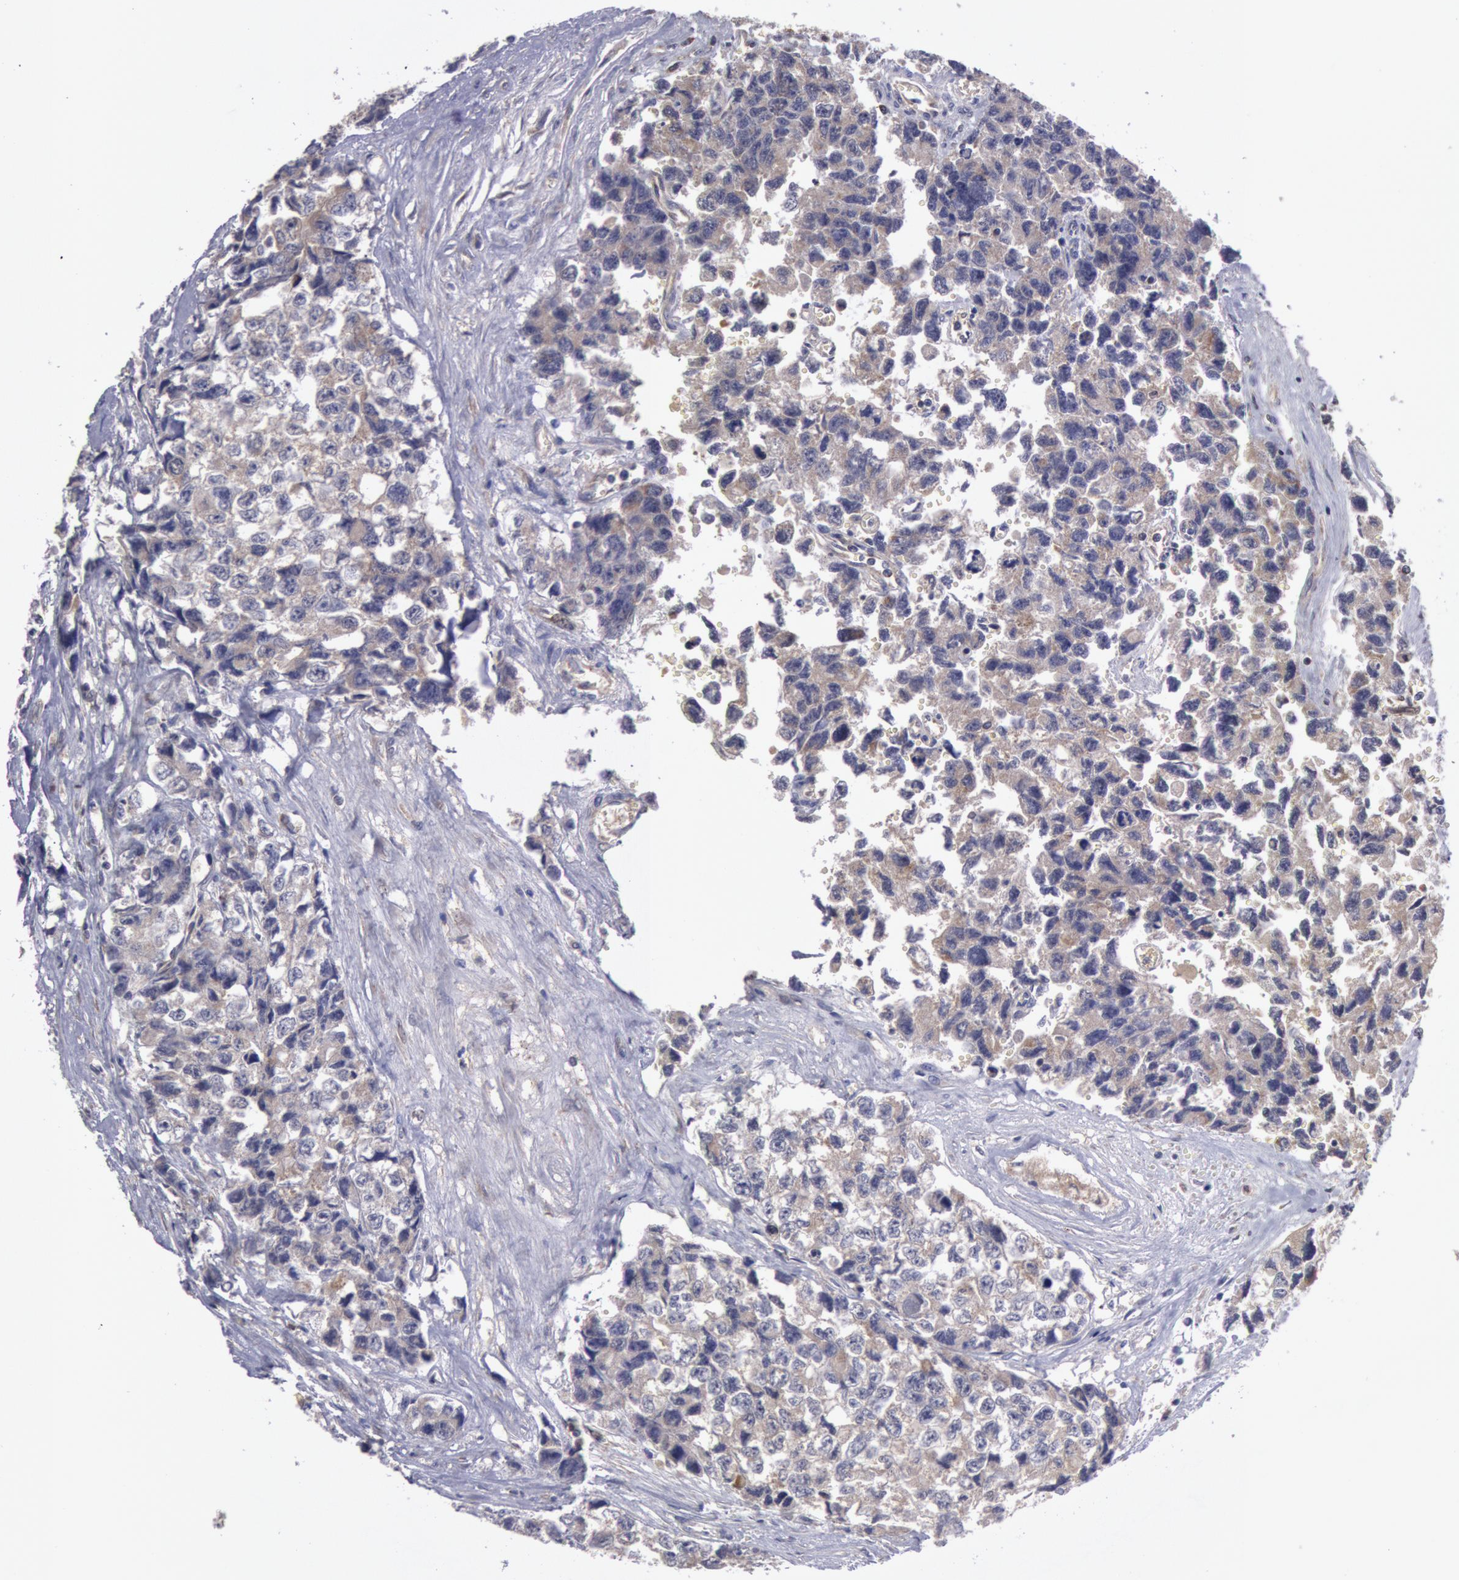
{"staining": {"intensity": "weak", "quantity": "25%-75%", "location": "cytoplasmic/membranous"}, "tissue": "testis cancer", "cell_type": "Tumor cells", "image_type": "cancer", "snomed": [{"axis": "morphology", "description": "Carcinoma, Embryonal, NOS"}, {"axis": "topography", "description": "Testis"}], "caption": "This photomicrograph exhibits testis cancer stained with immunohistochemistry to label a protein in brown. The cytoplasmic/membranous of tumor cells show weak positivity for the protein. Nuclei are counter-stained blue.", "gene": "MPST", "patient": {"sex": "male", "age": 31}}